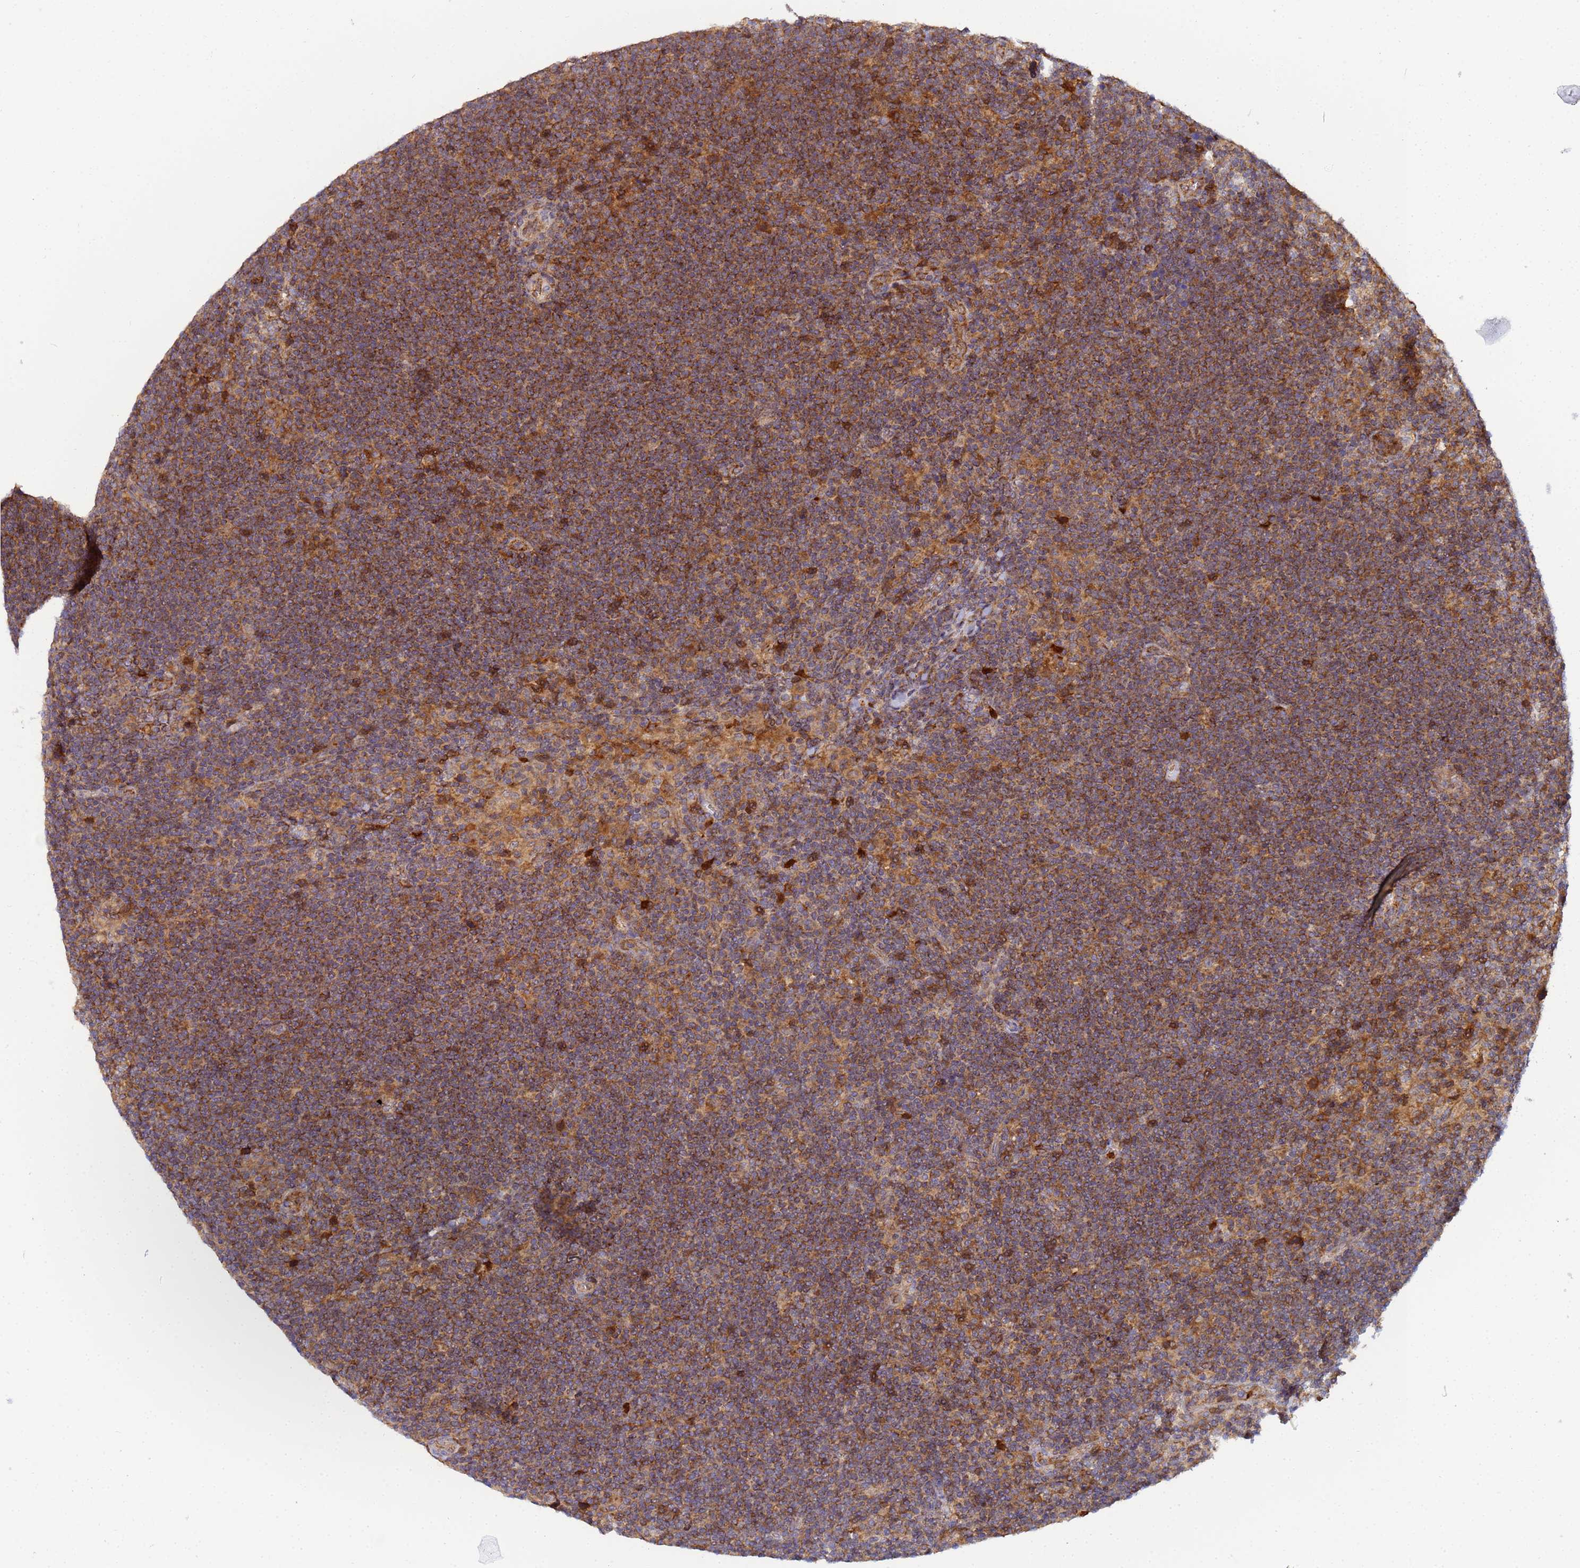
{"staining": {"intensity": "moderate", "quantity": "25%-75%", "location": "cytoplasmic/membranous,nuclear"}, "tissue": "lymphoma", "cell_type": "Tumor cells", "image_type": "cancer", "snomed": [{"axis": "morphology", "description": "Hodgkin's disease, NOS"}, {"axis": "topography", "description": "Lymph node"}], "caption": "Human Hodgkin's disease stained with a brown dye exhibits moderate cytoplasmic/membranous and nuclear positive expression in about 25%-75% of tumor cells.", "gene": "CCDC127", "patient": {"sex": "female", "age": 57}}